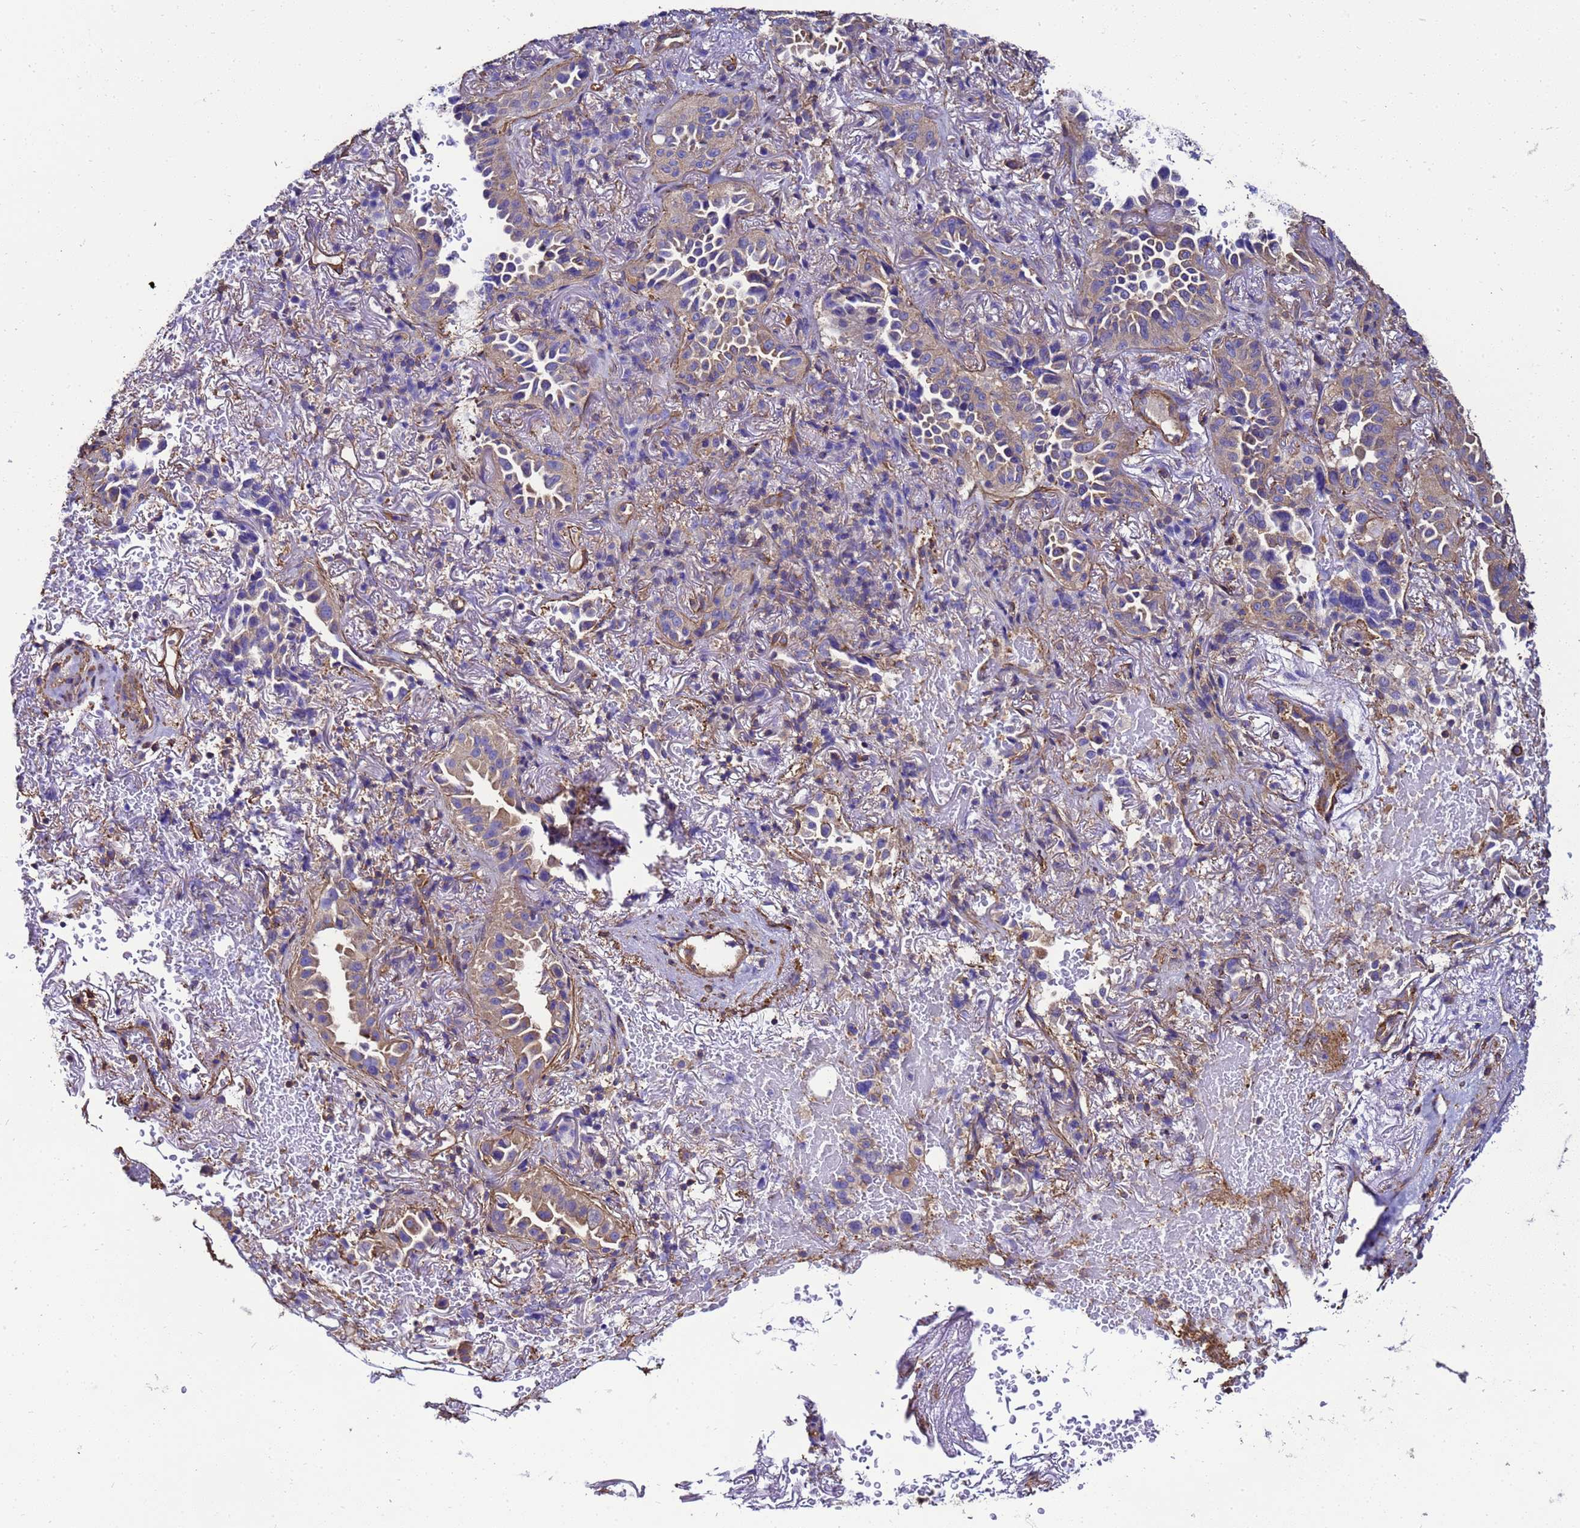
{"staining": {"intensity": "weak", "quantity": "25%-75%", "location": "cytoplasmic/membranous"}, "tissue": "lung cancer", "cell_type": "Tumor cells", "image_type": "cancer", "snomed": [{"axis": "morphology", "description": "Adenocarcinoma, NOS"}, {"axis": "topography", "description": "Lung"}], "caption": "About 25%-75% of tumor cells in human lung adenocarcinoma exhibit weak cytoplasmic/membranous protein positivity as visualized by brown immunohistochemical staining.", "gene": "MYL12A", "patient": {"sex": "female", "age": 69}}